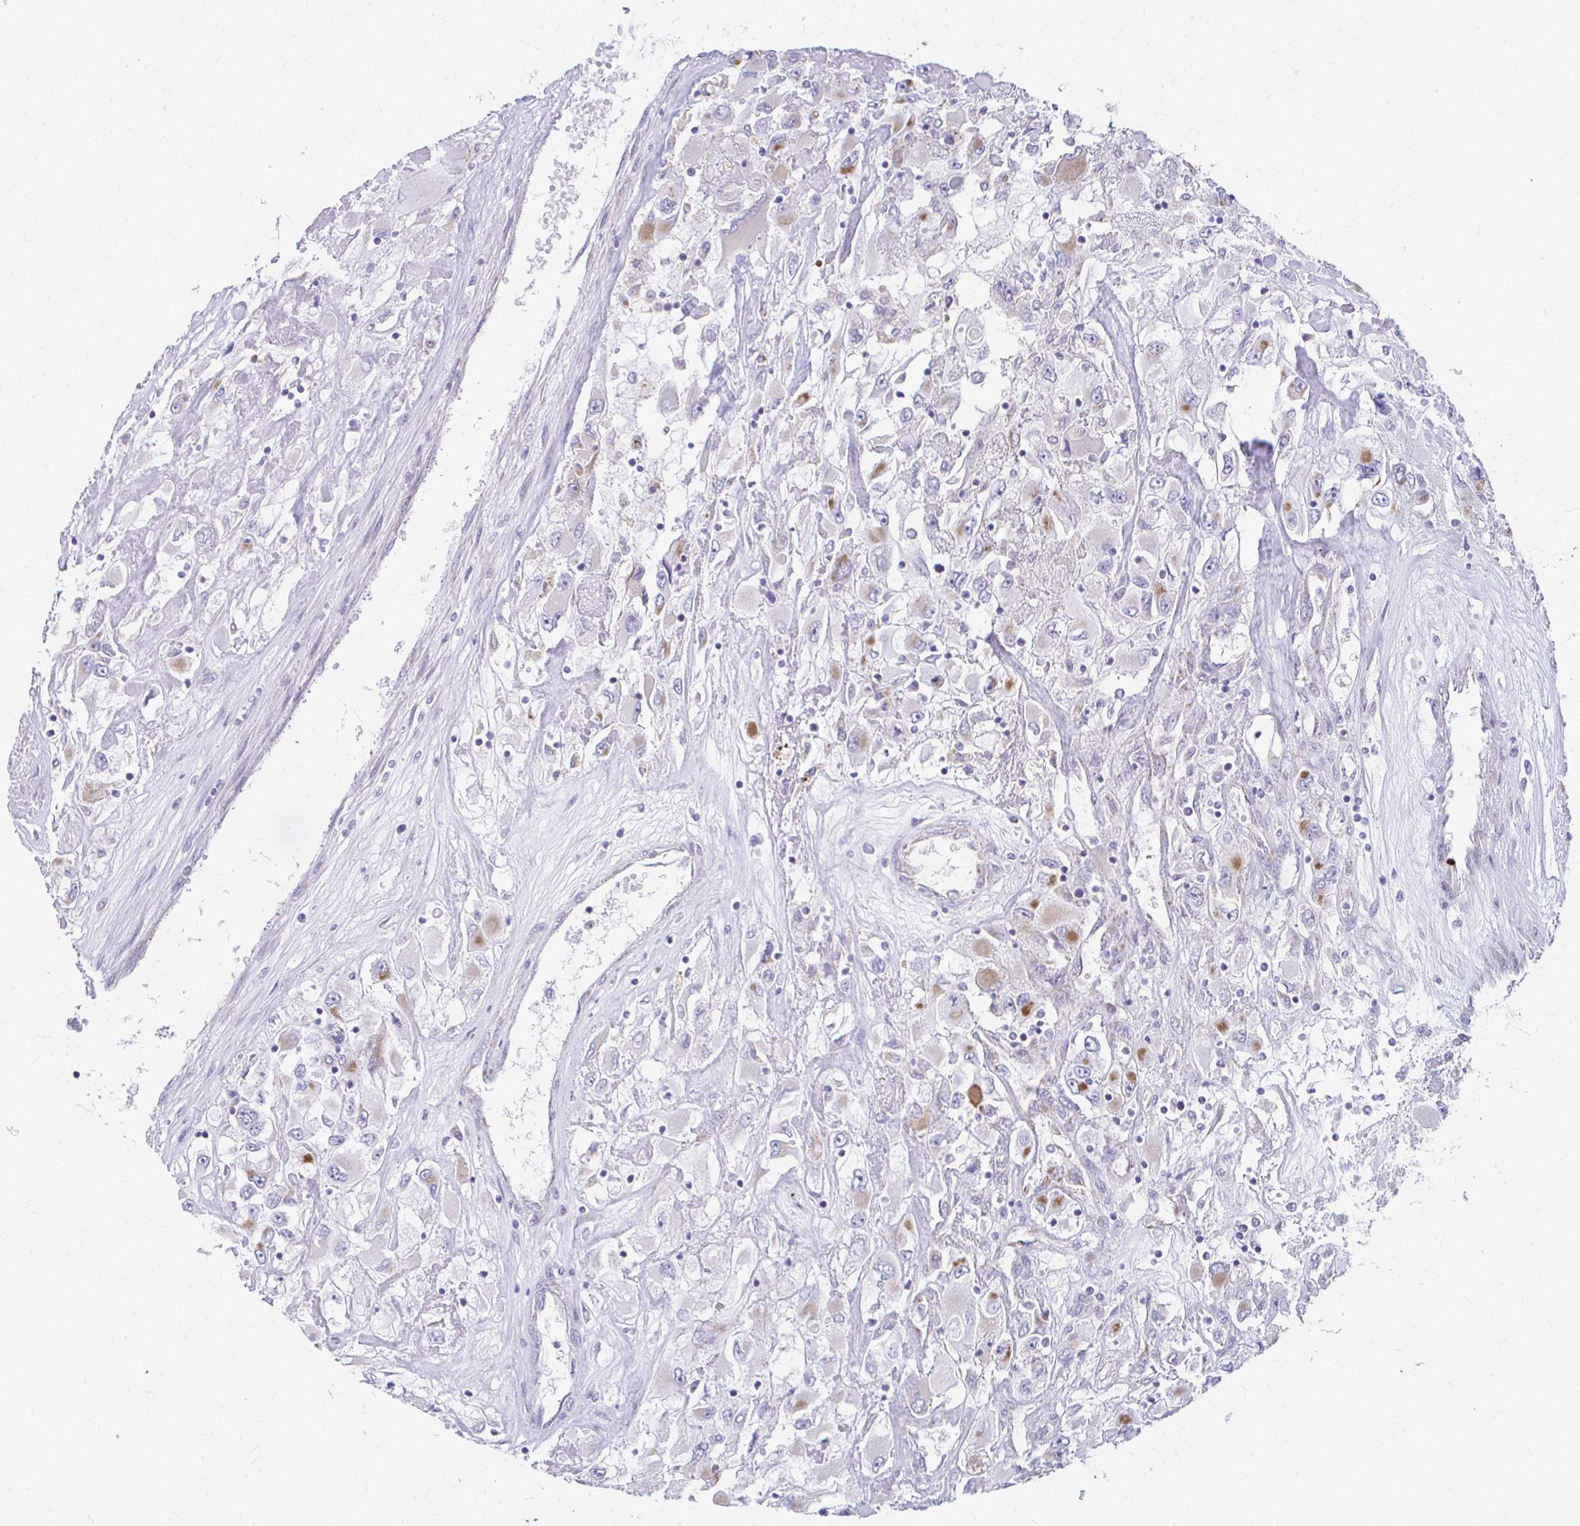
{"staining": {"intensity": "weak", "quantity": "<25%", "location": "cytoplasmic/membranous"}, "tissue": "renal cancer", "cell_type": "Tumor cells", "image_type": "cancer", "snomed": [{"axis": "morphology", "description": "Adenocarcinoma, NOS"}, {"axis": "topography", "description": "Kidney"}], "caption": "Immunohistochemical staining of renal cancer reveals no significant positivity in tumor cells.", "gene": "MRPL19", "patient": {"sex": "female", "age": 52}}